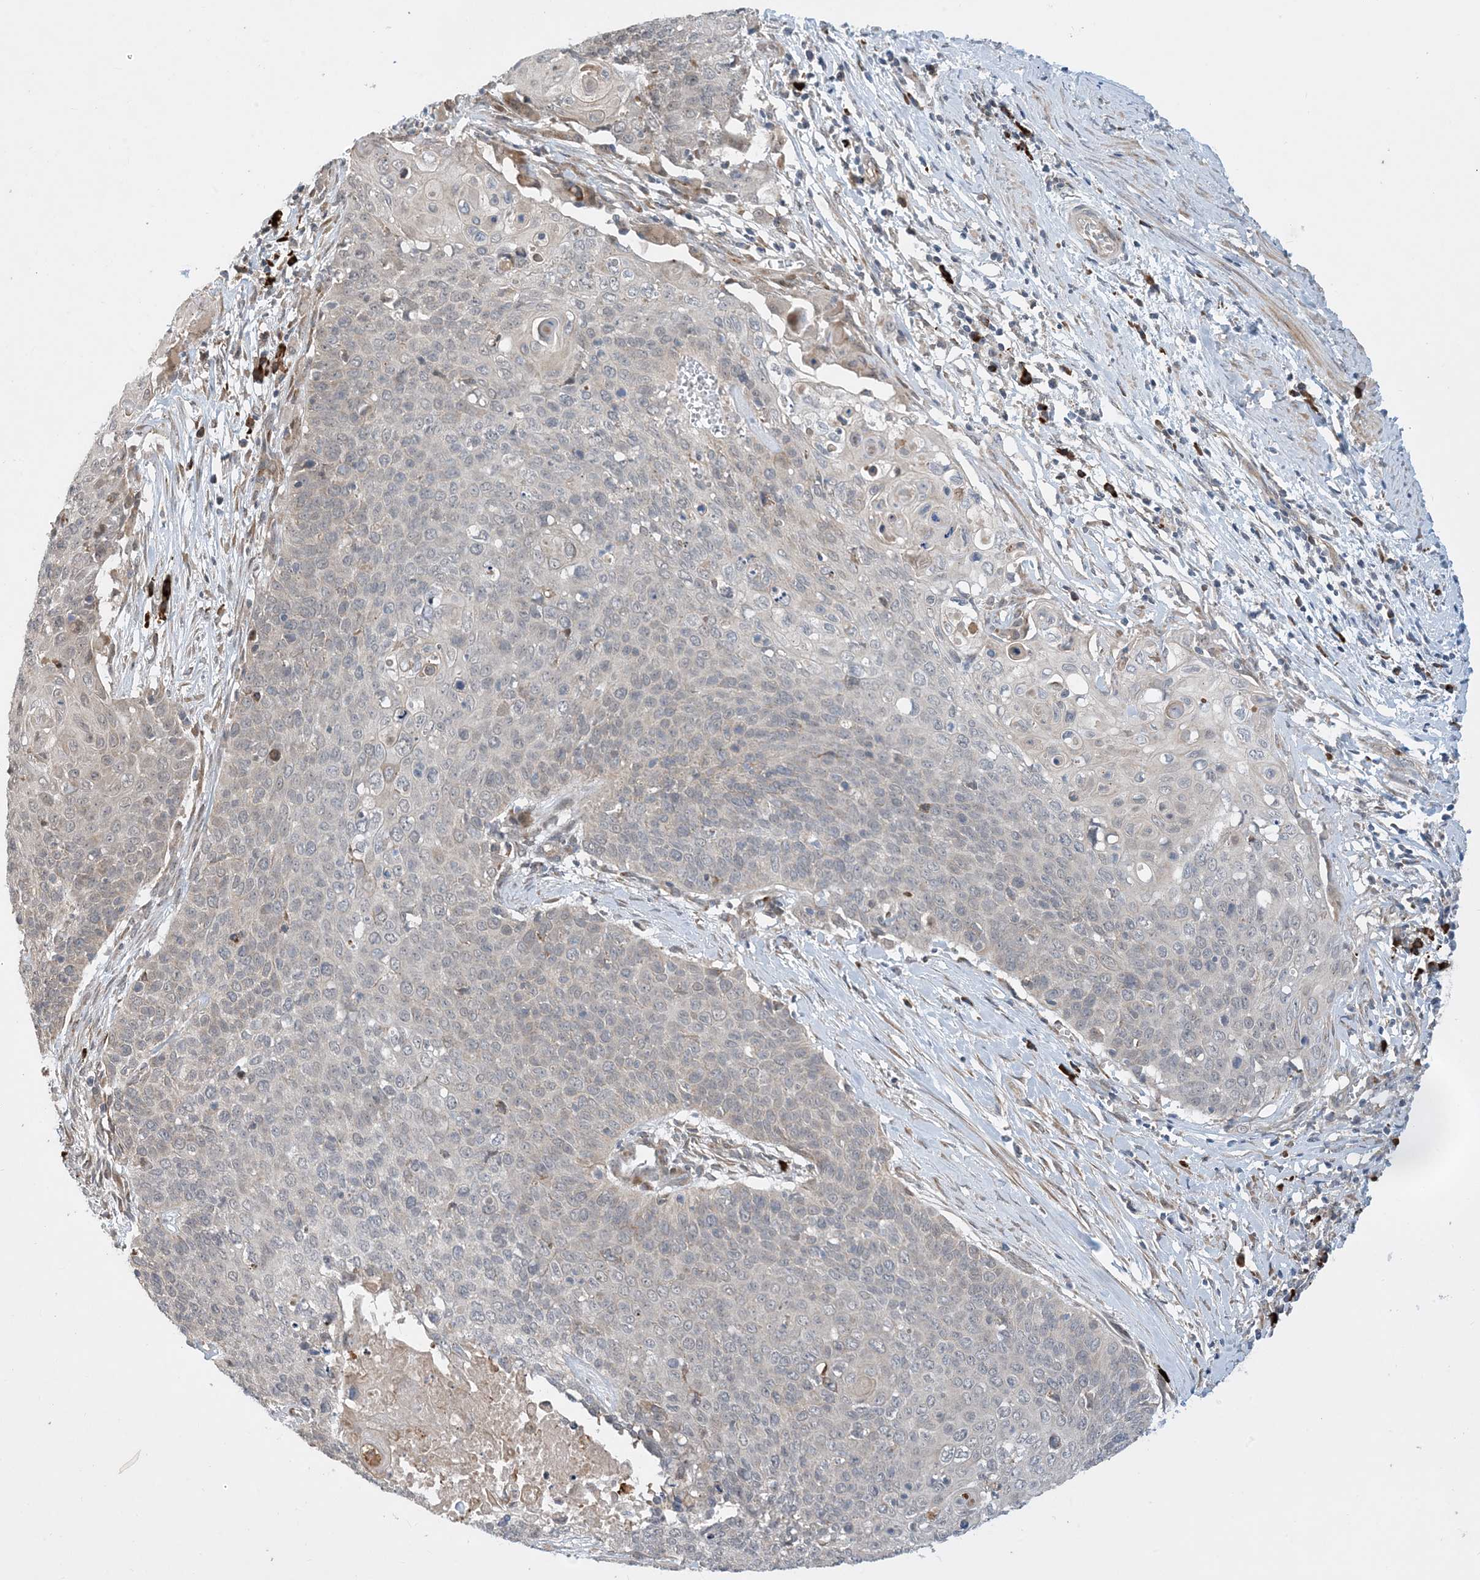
{"staining": {"intensity": "negative", "quantity": "none", "location": "none"}, "tissue": "cervical cancer", "cell_type": "Tumor cells", "image_type": "cancer", "snomed": [{"axis": "morphology", "description": "Squamous cell carcinoma, NOS"}, {"axis": "topography", "description": "Cervix"}], "caption": "An immunohistochemistry image of cervical cancer is shown. There is no staining in tumor cells of cervical cancer.", "gene": "PHOSPHO2", "patient": {"sex": "female", "age": 39}}